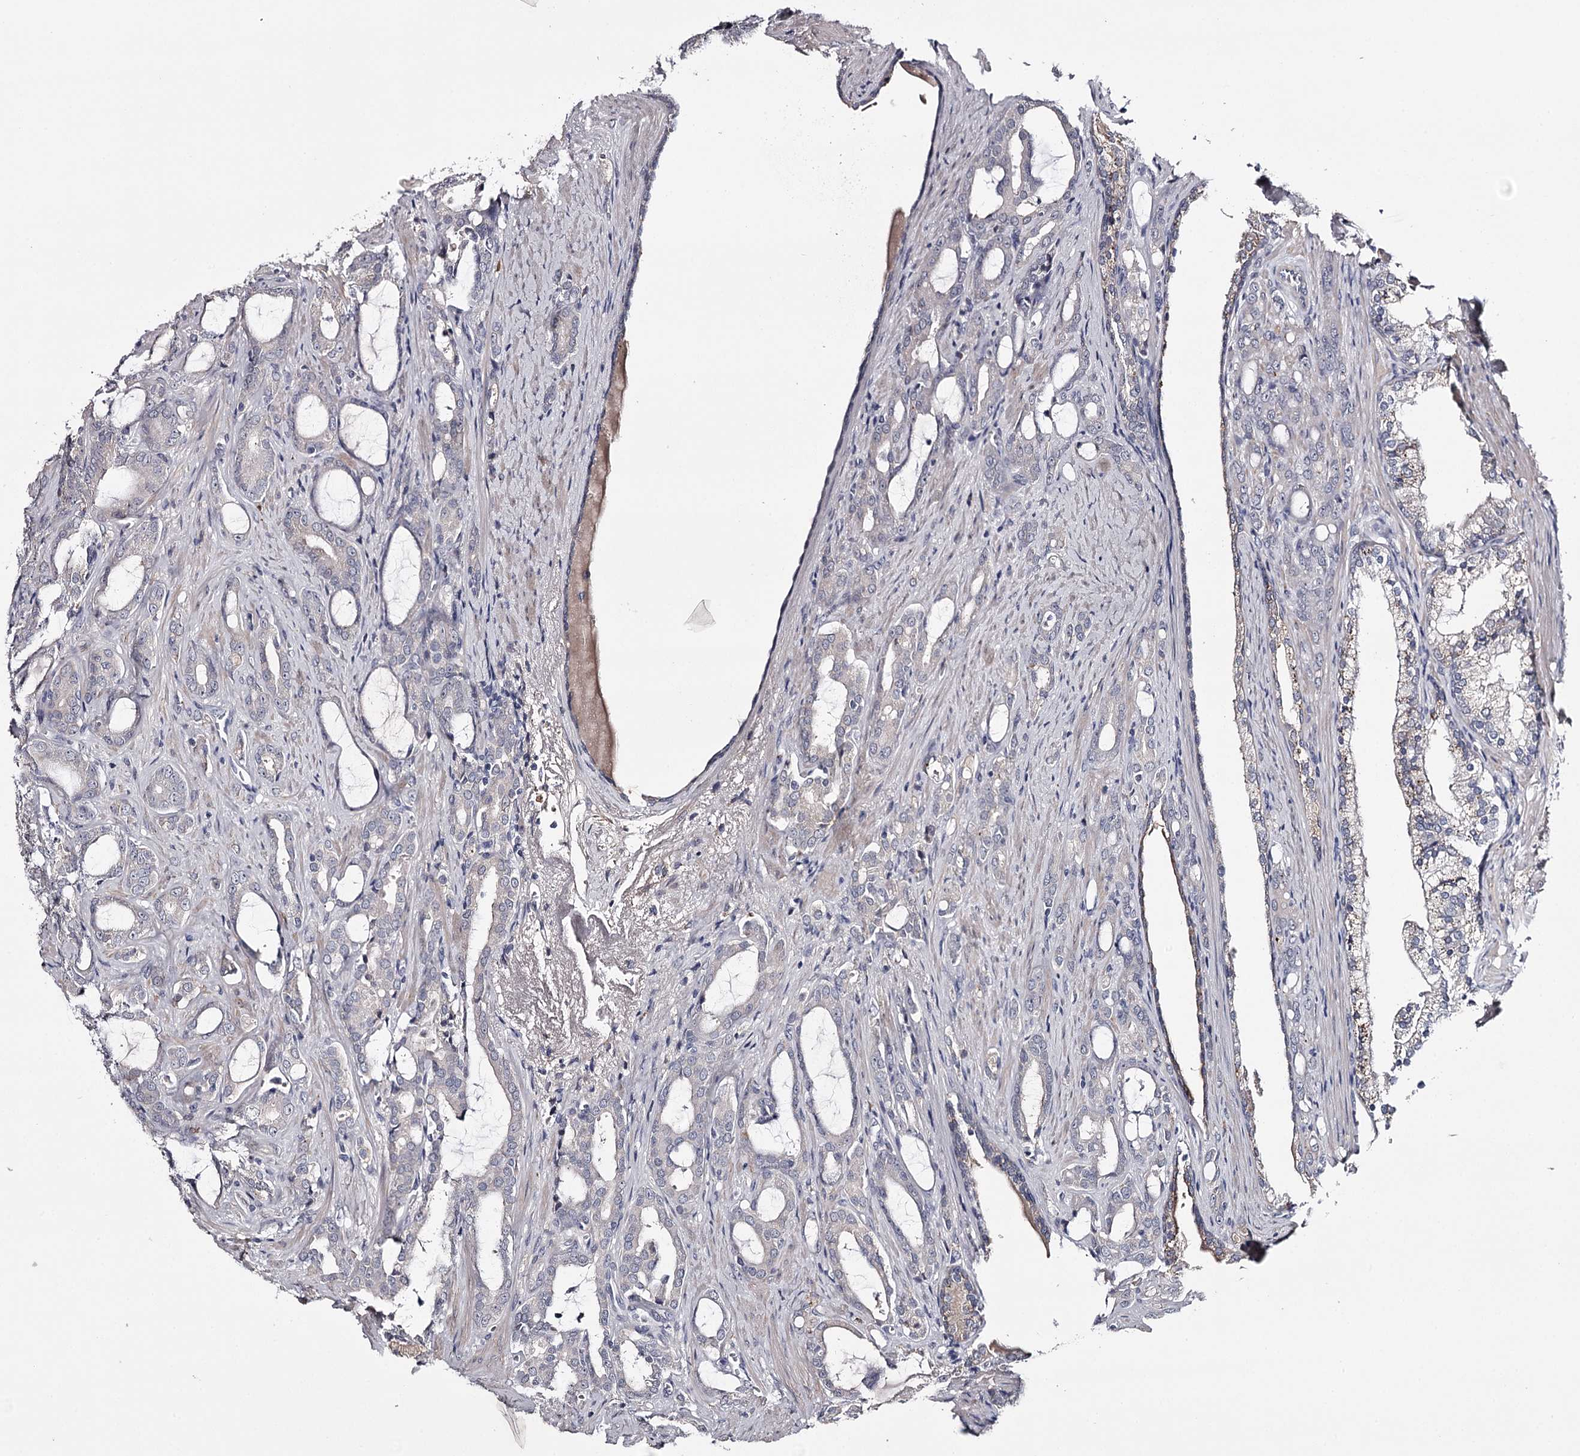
{"staining": {"intensity": "negative", "quantity": "none", "location": "none"}, "tissue": "prostate cancer", "cell_type": "Tumor cells", "image_type": "cancer", "snomed": [{"axis": "morphology", "description": "Adenocarcinoma, High grade"}, {"axis": "topography", "description": "Prostate"}], "caption": "A high-resolution histopathology image shows immunohistochemistry staining of prostate cancer (adenocarcinoma (high-grade)), which displays no significant staining in tumor cells. (Stains: DAB IHC with hematoxylin counter stain, Microscopy: brightfield microscopy at high magnification).", "gene": "FDXACB1", "patient": {"sex": "male", "age": 72}}